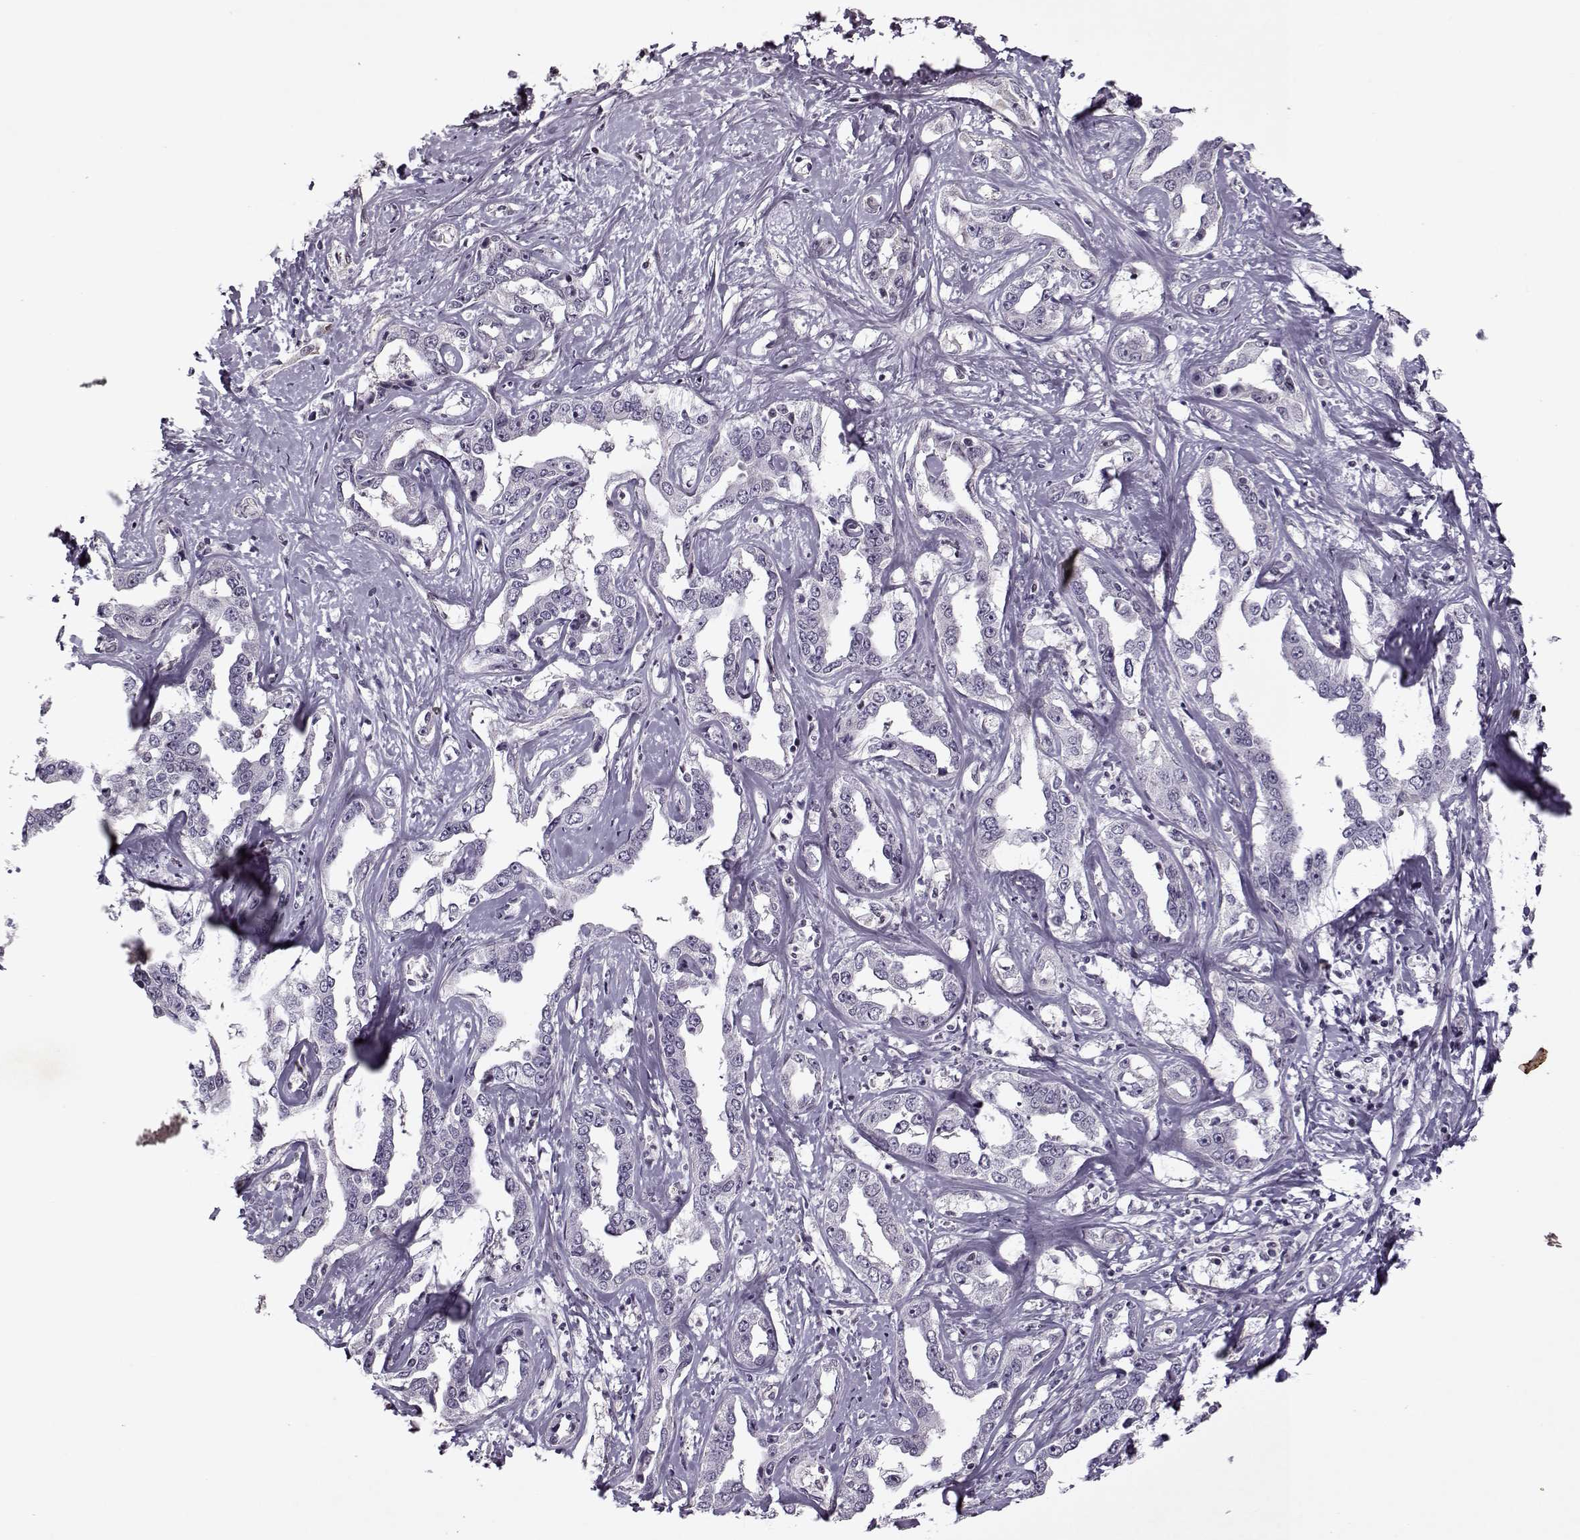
{"staining": {"intensity": "negative", "quantity": "none", "location": "none"}, "tissue": "liver cancer", "cell_type": "Tumor cells", "image_type": "cancer", "snomed": [{"axis": "morphology", "description": "Cholangiocarcinoma"}, {"axis": "topography", "description": "Liver"}], "caption": "An IHC image of liver cancer is shown. There is no staining in tumor cells of liver cancer.", "gene": "KRT9", "patient": {"sex": "male", "age": 59}}